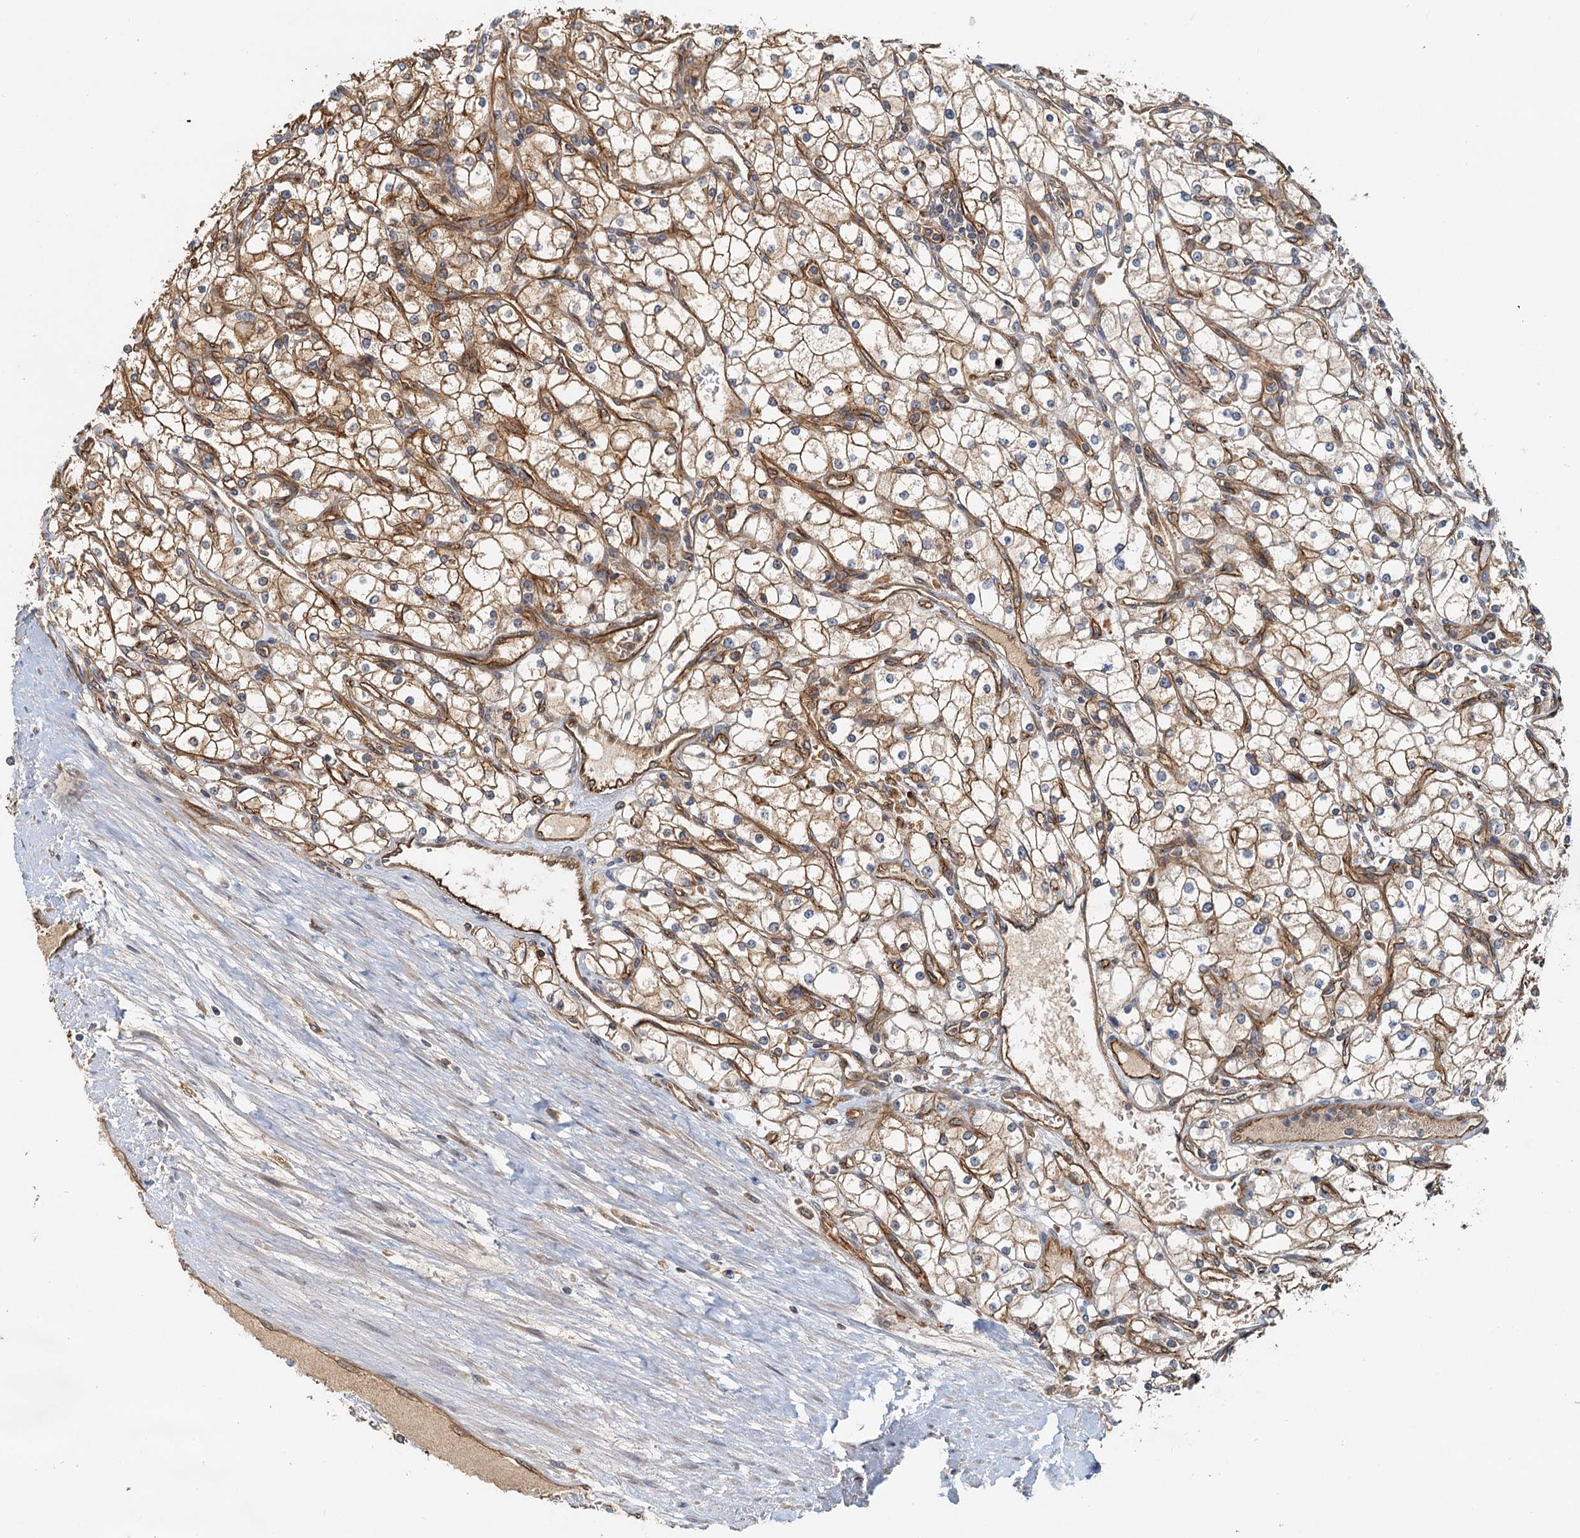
{"staining": {"intensity": "moderate", "quantity": ">75%", "location": "cytoplasmic/membranous"}, "tissue": "renal cancer", "cell_type": "Tumor cells", "image_type": "cancer", "snomed": [{"axis": "morphology", "description": "Adenocarcinoma, NOS"}, {"axis": "topography", "description": "Kidney"}], "caption": "Human renal adenocarcinoma stained with a protein marker reveals moderate staining in tumor cells.", "gene": "NIPAL3", "patient": {"sex": "male", "age": 80}}